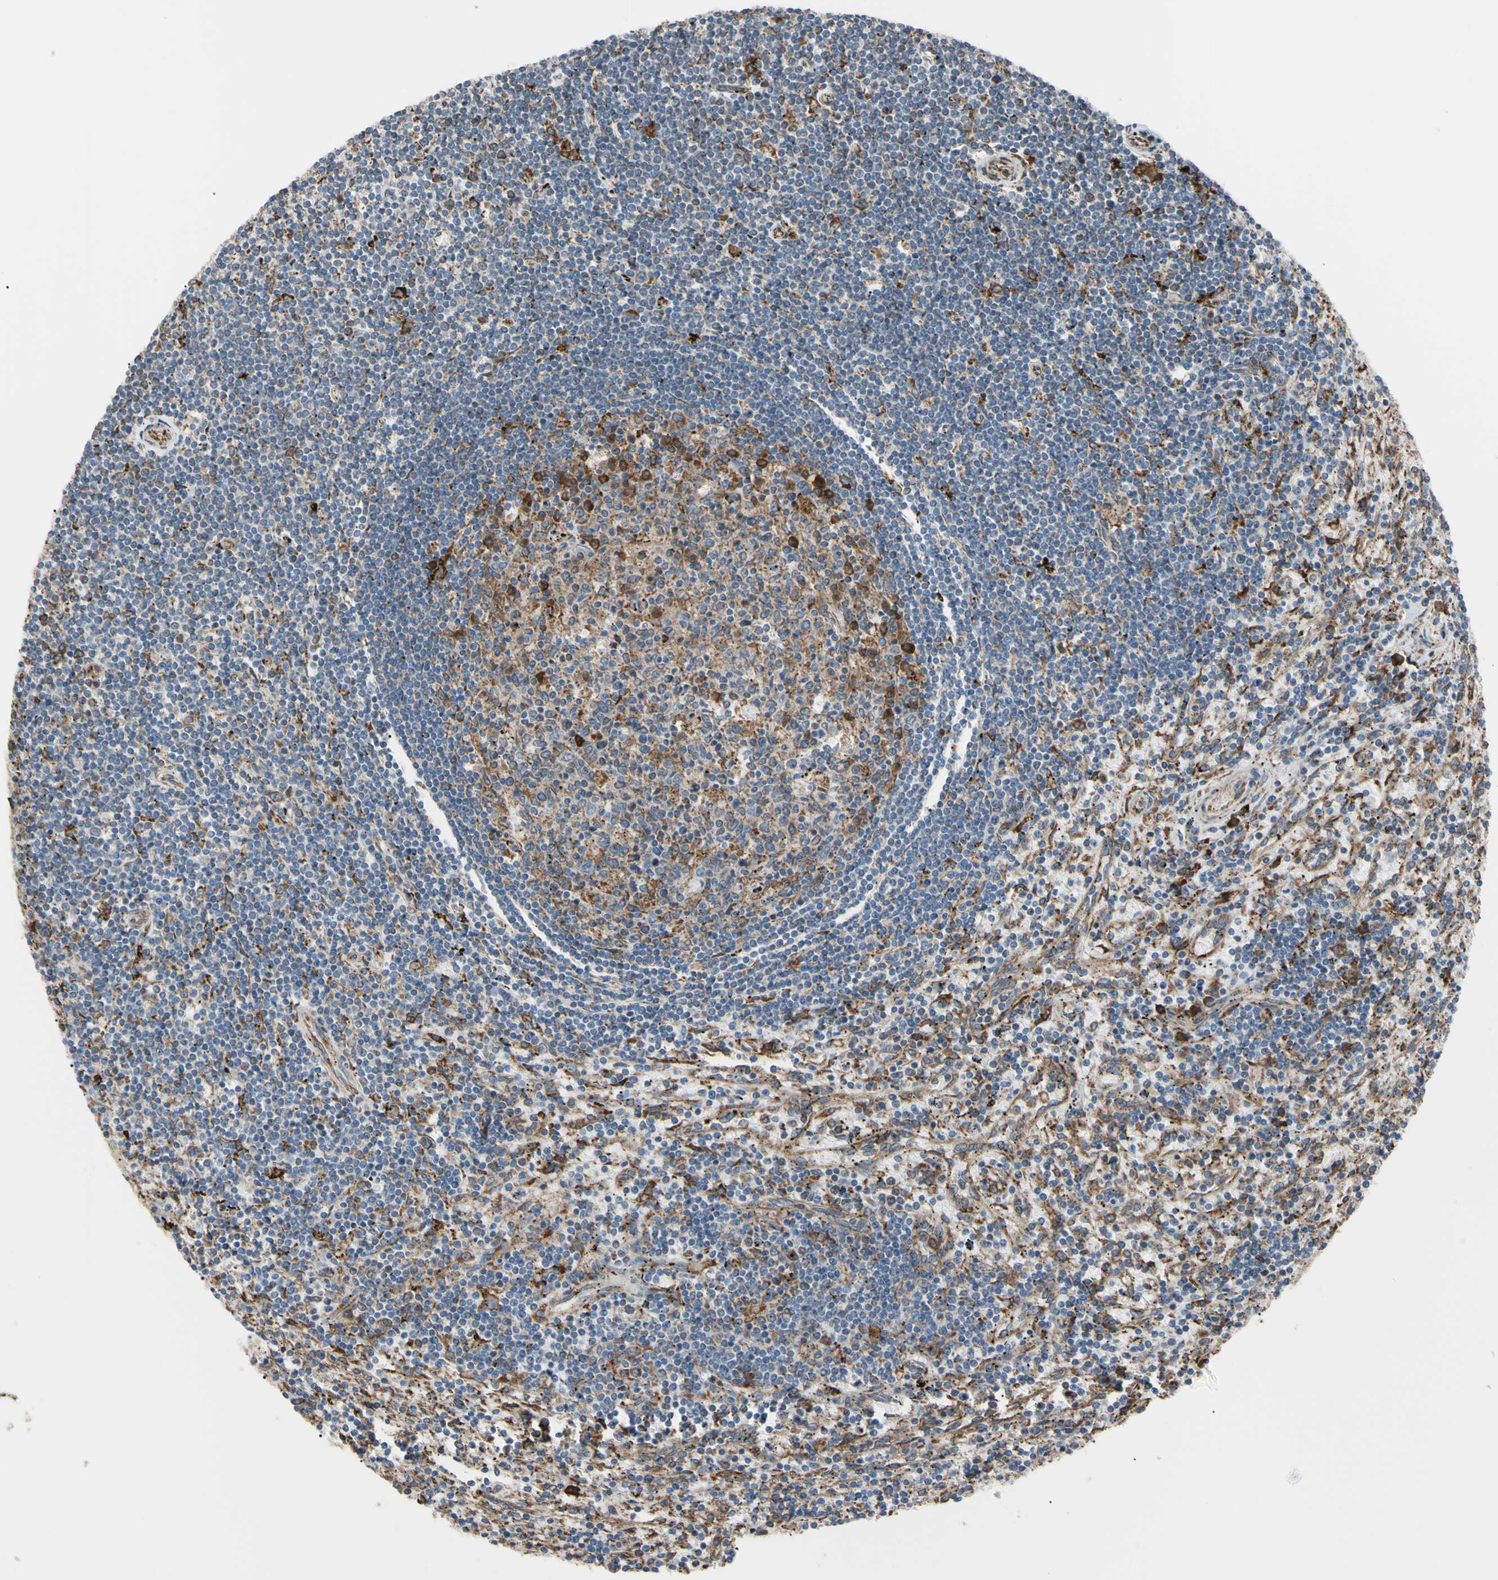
{"staining": {"intensity": "strong", "quantity": ">75%", "location": "cytoplasmic/membranous"}, "tissue": "lymphoma", "cell_type": "Tumor cells", "image_type": "cancer", "snomed": [{"axis": "morphology", "description": "Malignant lymphoma, non-Hodgkin's type, Low grade"}, {"axis": "topography", "description": "Spleen"}], "caption": "Human low-grade malignant lymphoma, non-Hodgkin's type stained with a protein marker exhibits strong staining in tumor cells.", "gene": "BMF", "patient": {"sex": "male", "age": 76}}